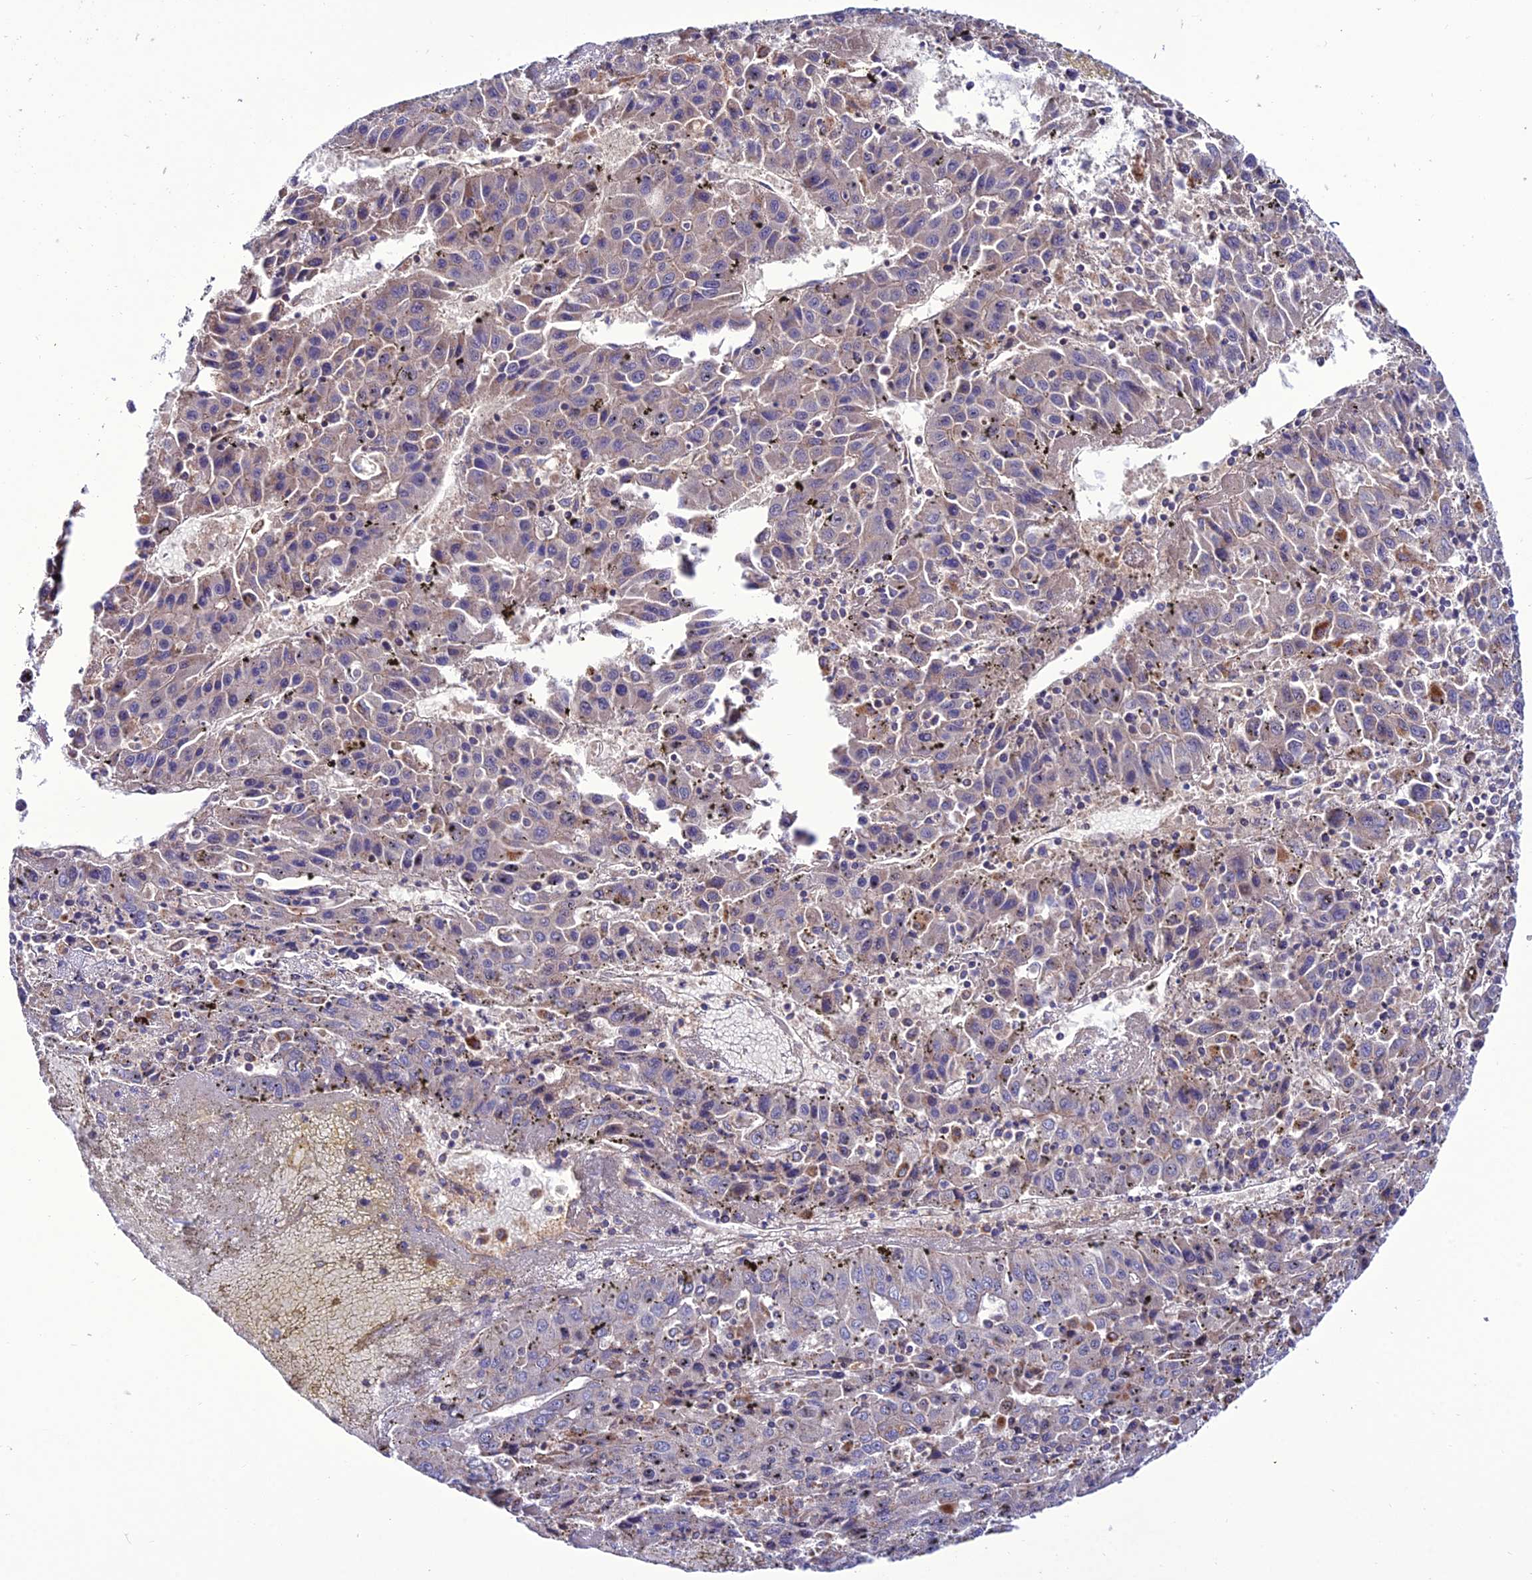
{"staining": {"intensity": "moderate", "quantity": "<25%", "location": "cytoplasmic/membranous"}, "tissue": "liver cancer", "cell_type": "Tumor cells", "image_type": "cancer", "snomed": [{"axis": "morphology", "description": "Carcinoma, Hepatocellular, NOS"}, {"axis": "topography", "description": "Liver"}], "caption": "A histopathology image showing moderate cytoplasmic/membranous expression in approximately <25% of tumor cells in liver cancer, as visualized by brown immunohistochemical staining.", "gene": "PPIL3", "patient": {"sex": "female", "age": 53}}